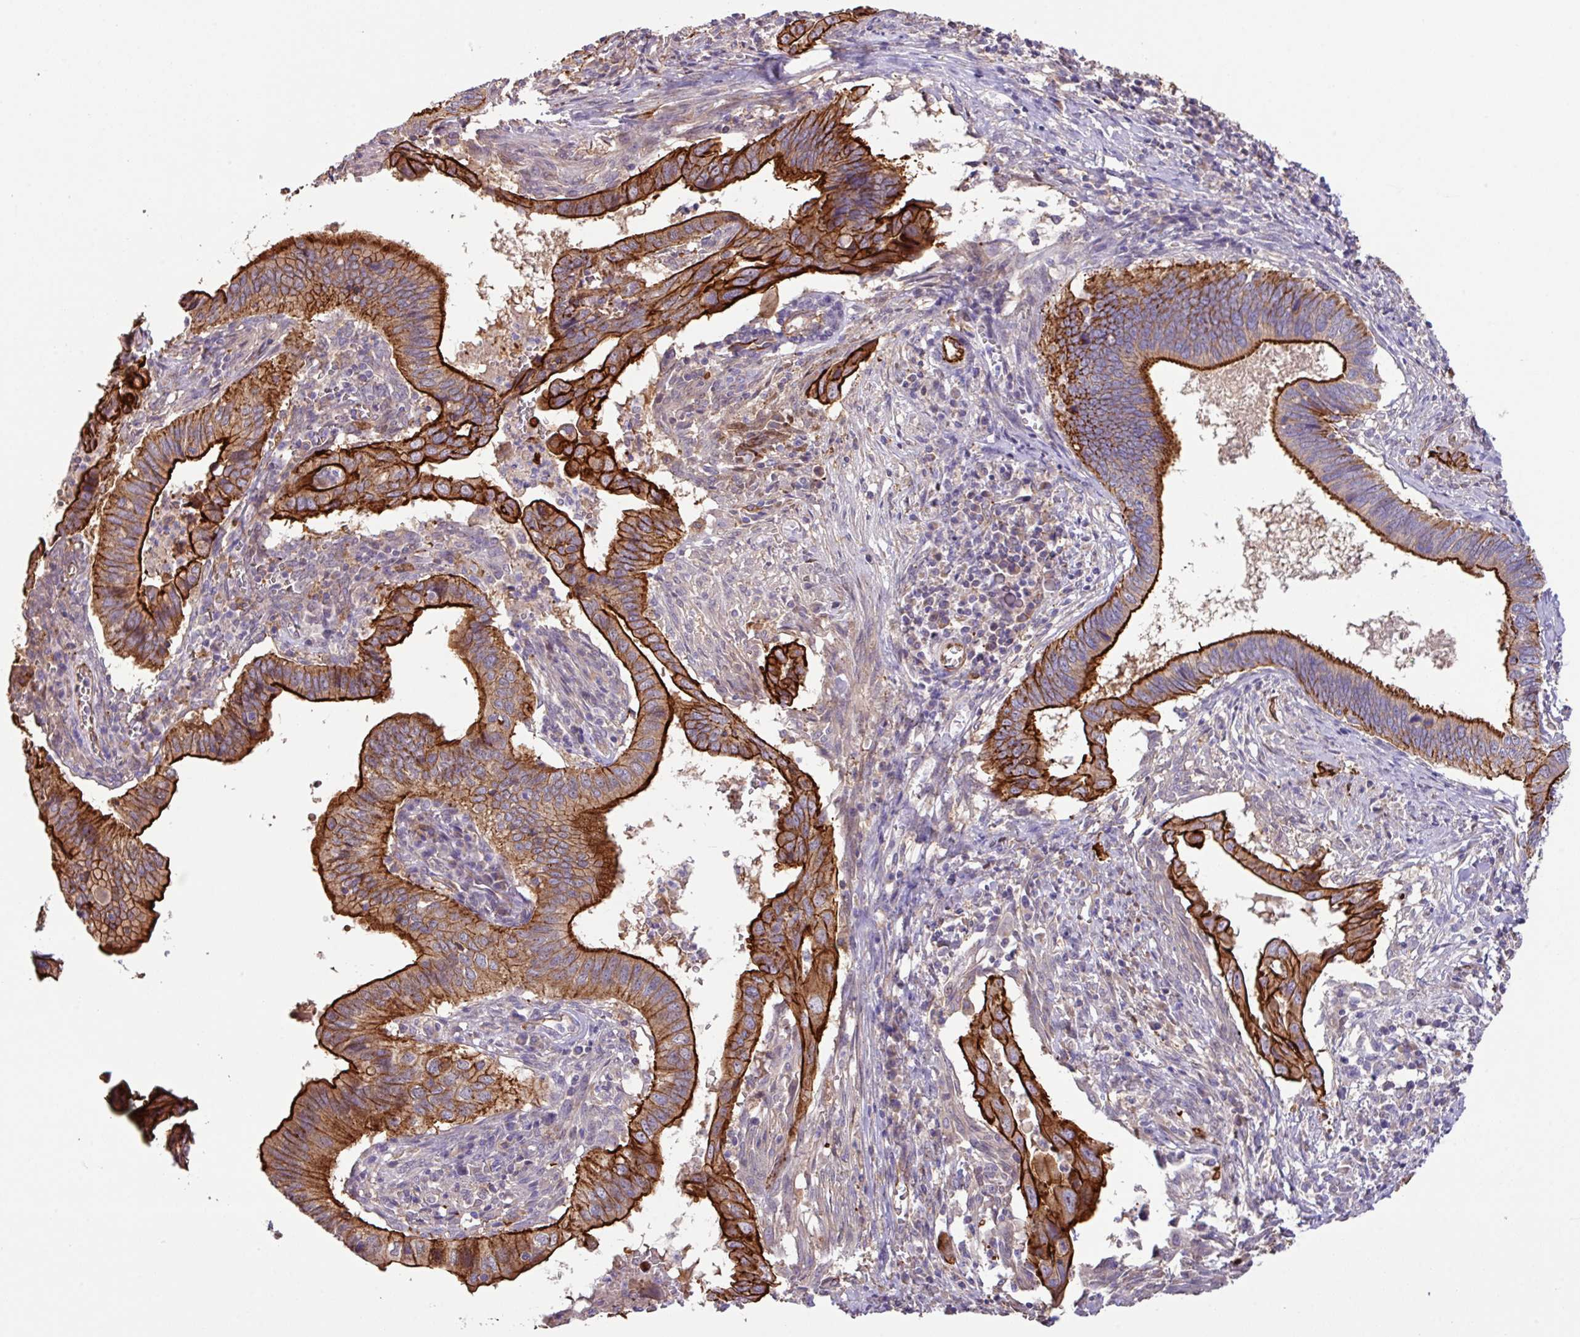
{"staining": {"intensity": "strong", "quantity": ">75%", "location": "cytoplasmic/membranous"}, "tissue": "cervical cancer", "cell_type": "Tumor cells", "image_type": "cancer", "snomed": [{"axis": "morphology", "description": "Adenocarcinoma, NOS"}, {"axis": "topography", "description": "Cervix"}], "caption": "This micrograph displays immunohistochemistry staining of cervical cancer, with high strong cytoplasmic/membranous staining in approximately >75% of tumor cells.", "gene": "LRRC53", "patient": {"sex": "female", "age": 42}}